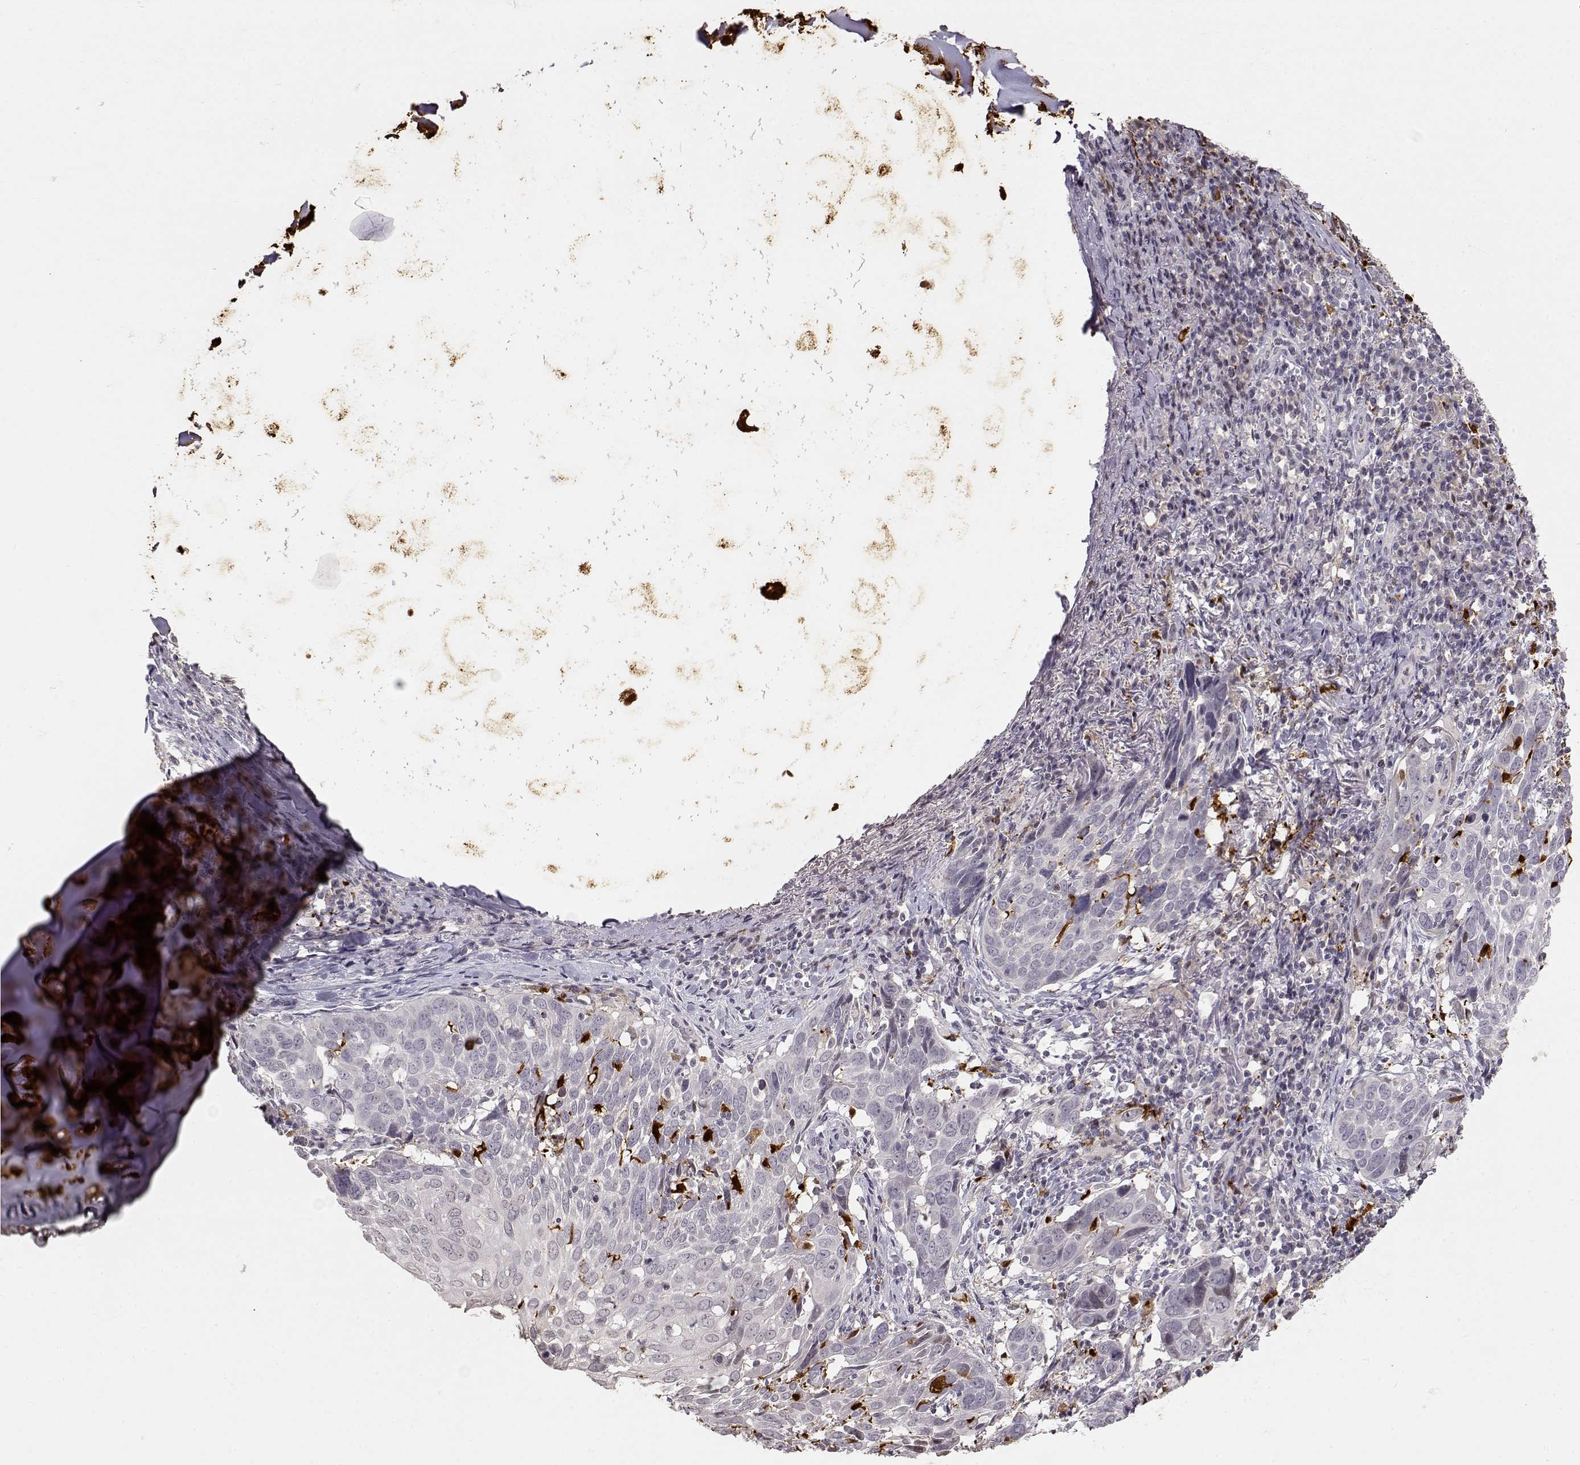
{"staining": {"intensity": "negative", "quantity": "none", "location": "none"}, "tissue": "lung cancer", "cell_type": "Tumor cells", "image_type": "cancer", "snomed": [{"axis": "morphology", "description": "Squamous cell carcinoma, NOS"}, {"axis": "topography", "description": "Lung"}], "caption": "High magnification brightfield microscopy of squamous cell carcinoma (lung) stained with DAB (3,3'-diaminobenzidine) (brown) and counterstained with hematoxylin (blue): tumor cells show no significant staining.", "gene": "S100B", "patient": {"sex": "male", "age": 57}}